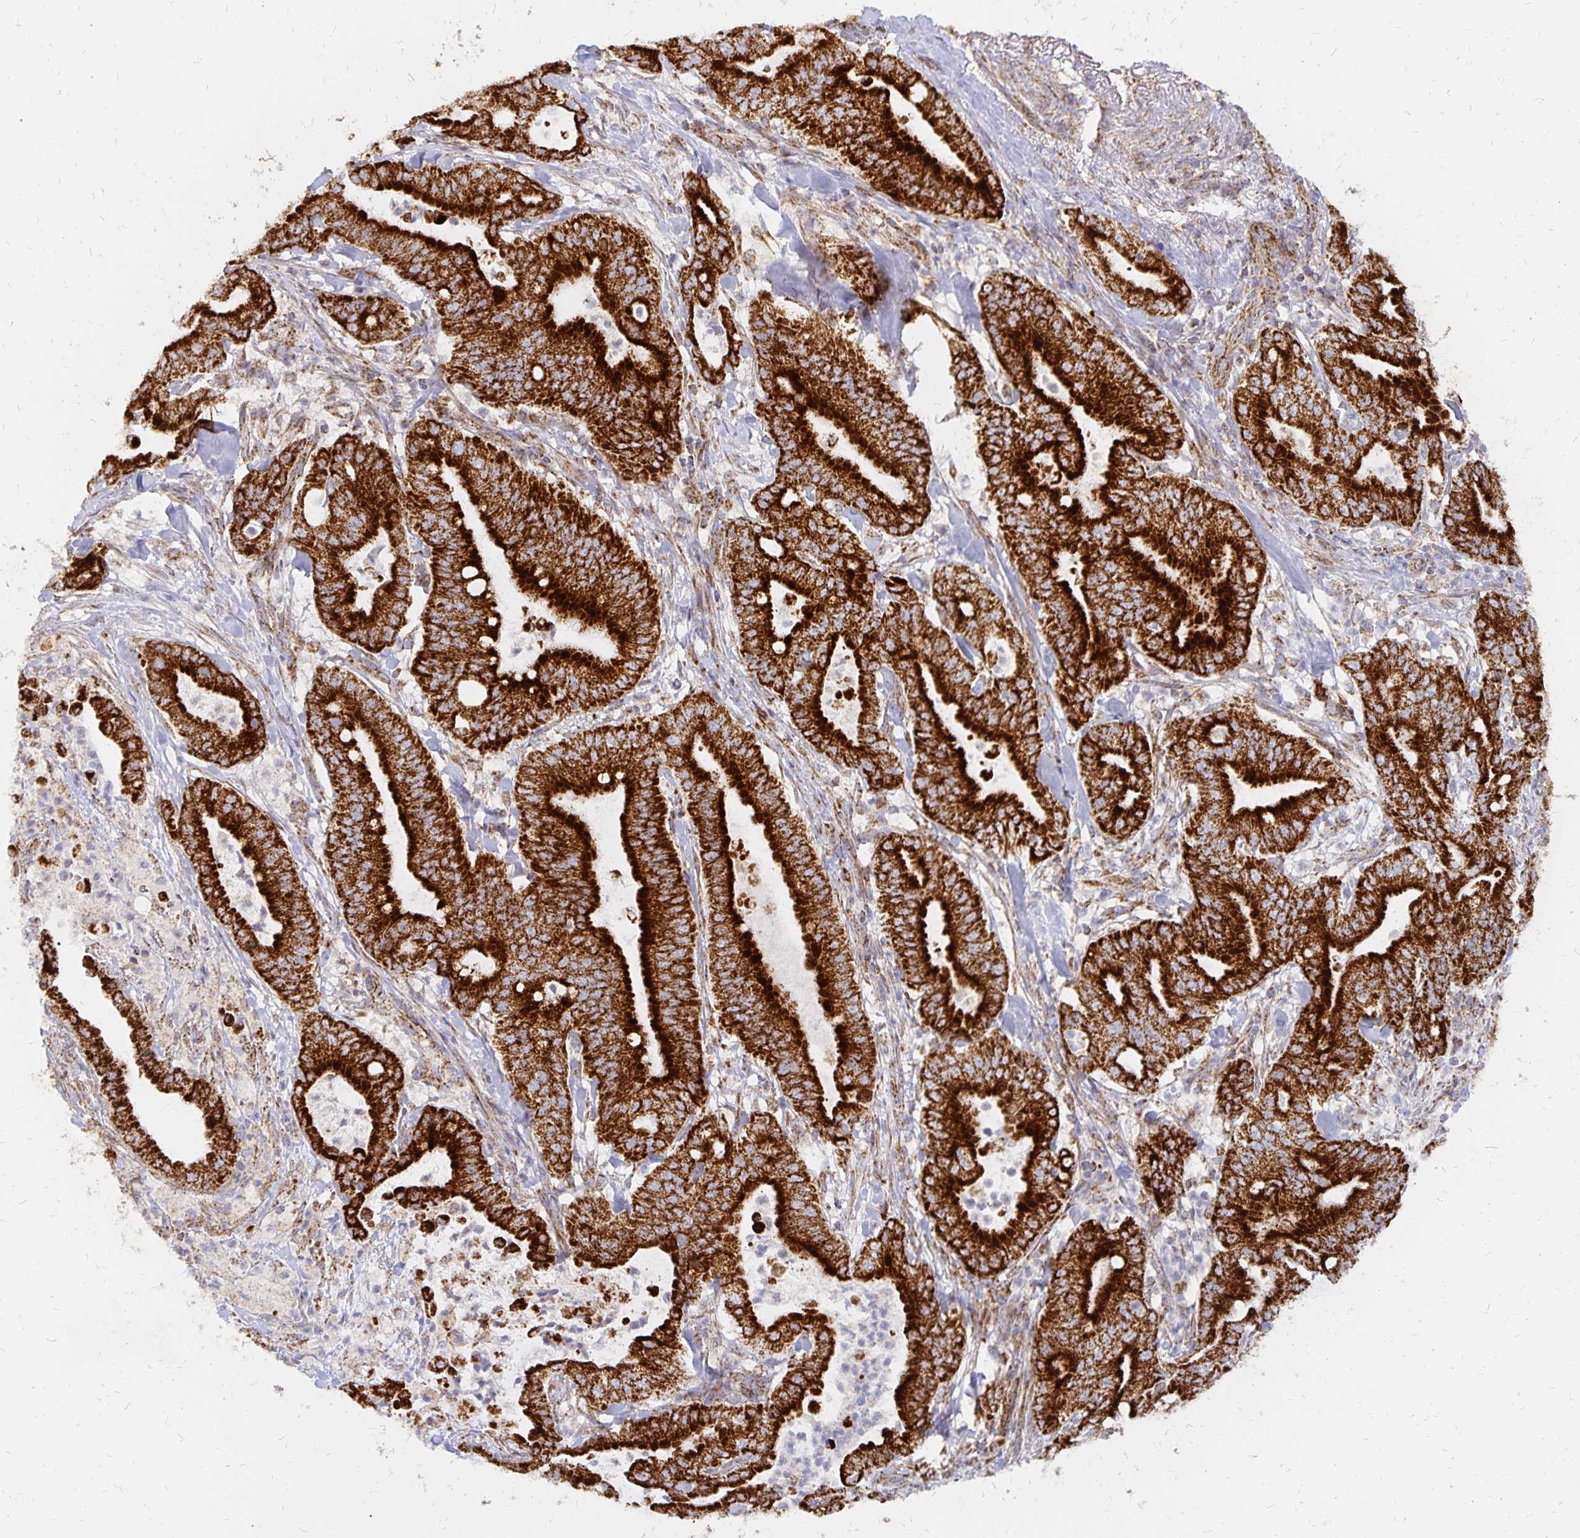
{"staining": {"intensity": "strong", "quantity": ">75%", "location": "cytoplasmic/membranous"}, "tissue": "pancreatic cancer", "cell_type": "Tumor cells", "image_type": "cancer", "snomed": [{"axis": "morphology", "description": "Adenocarcinoma, NOS"}, {"axis": "topography", "description": "Pancreas"}], "caption": "Tumor cells demonstrate strong cytoplasmic/membranous positivity in approximately >75% of cells in pancreatic cancer (adenocarcinoma). The staining was performed using DAB to visualize the protein expression in brown, while the nuclei were stained in blue with hematoxylin (Magnification: 20x).", "gene": "STOML2", "patient": {"sex": "male", "age": 71}}